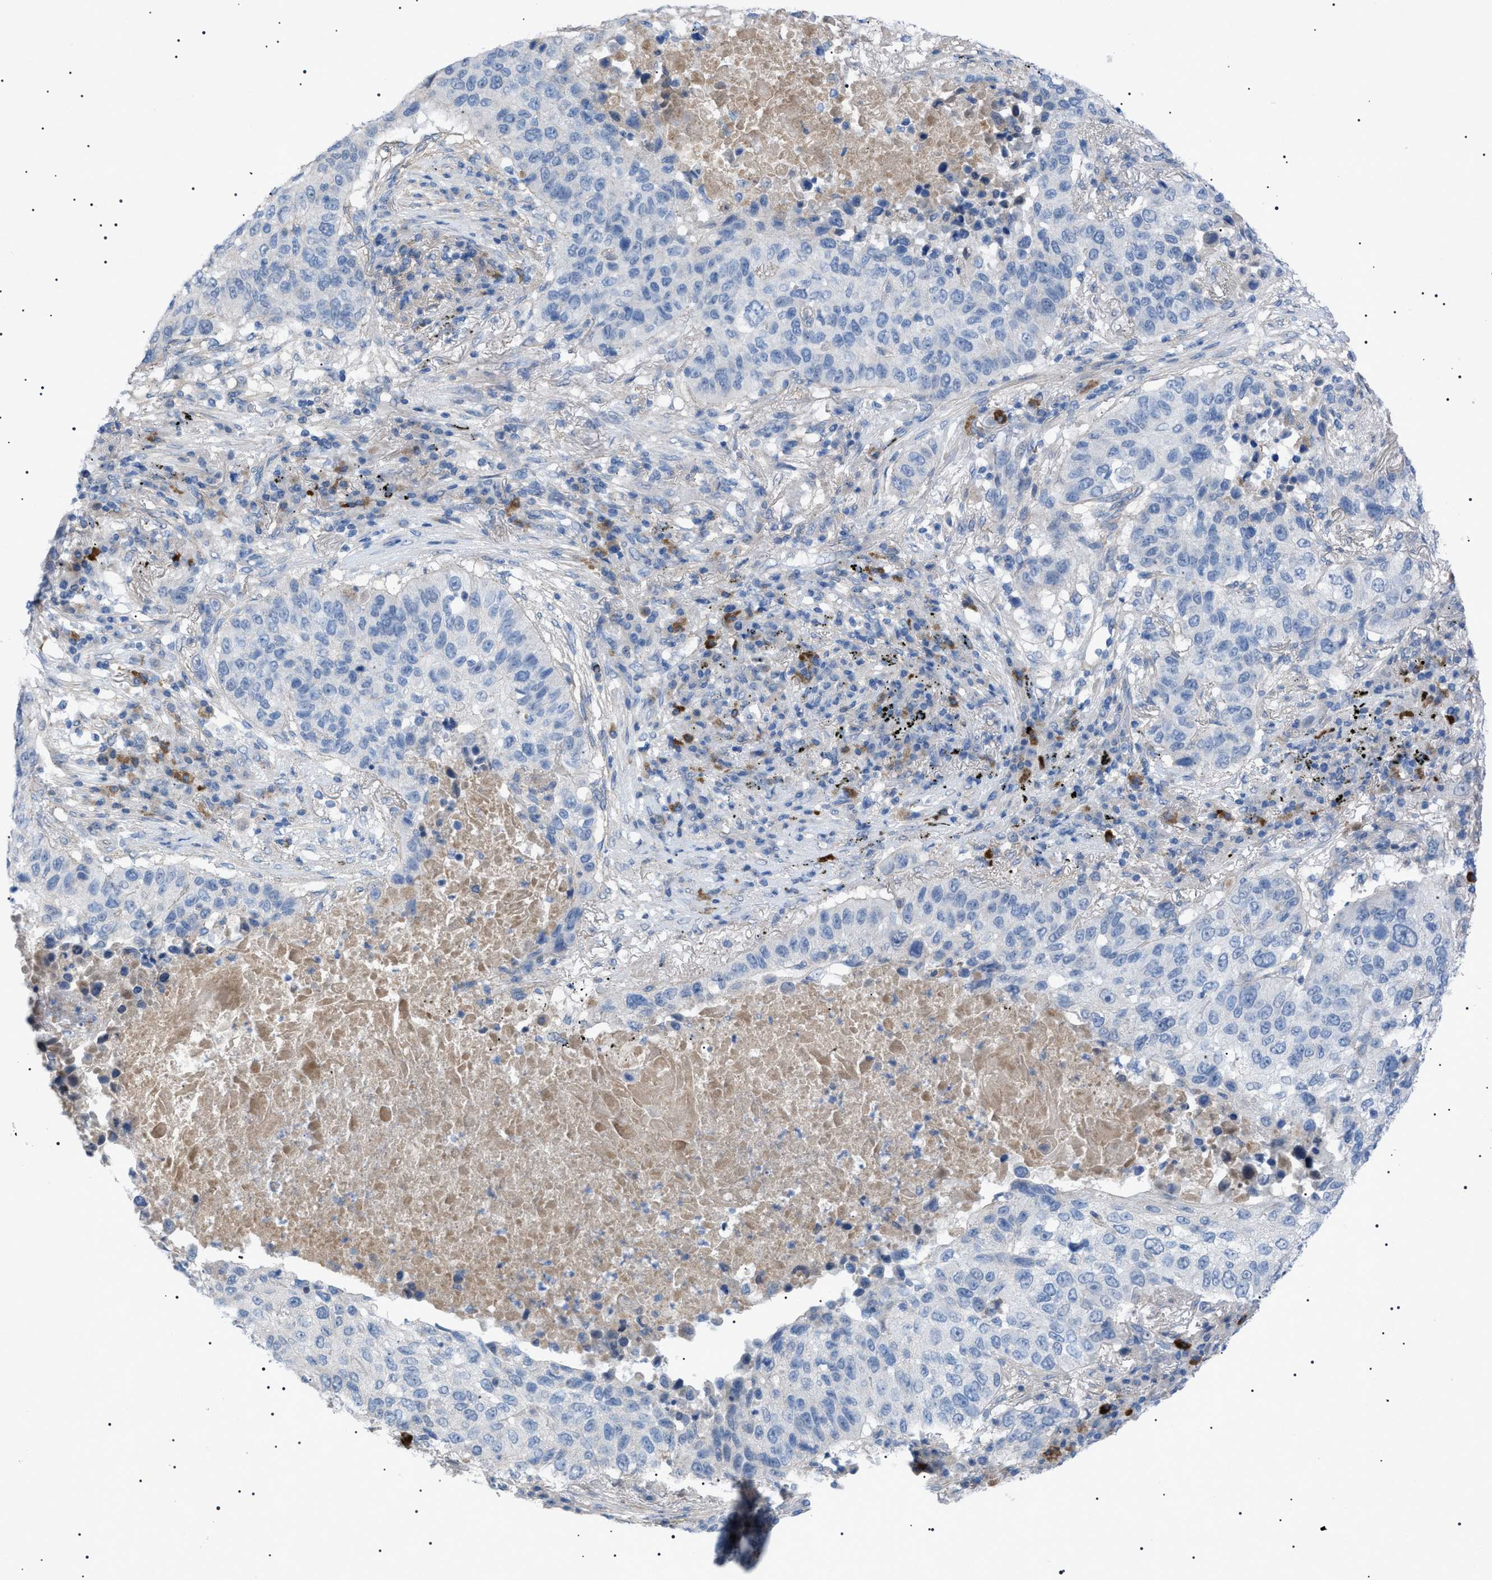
{"staining": {"intensity": "negative", "quantity": "none", "location": "none"}, "tissue": "lung cancer", "cell_type": "Tumor cells", "image_type": "cancer", "snomed": [{"axis": "morphology", "description": "Squamous cell carcinoma, NOS"}, {"axis": "topography", "description": "Lung"}], "caption": "The histopathology image exhibits no staining of tumor cells in lung squamous cell carcinoma. The staining is performed using DAB brown chromogen with nuclei counter-stained in using hematoxylin.", "gene": "ADAMTS1", "patient": {"sex": "male", "age": 57}}